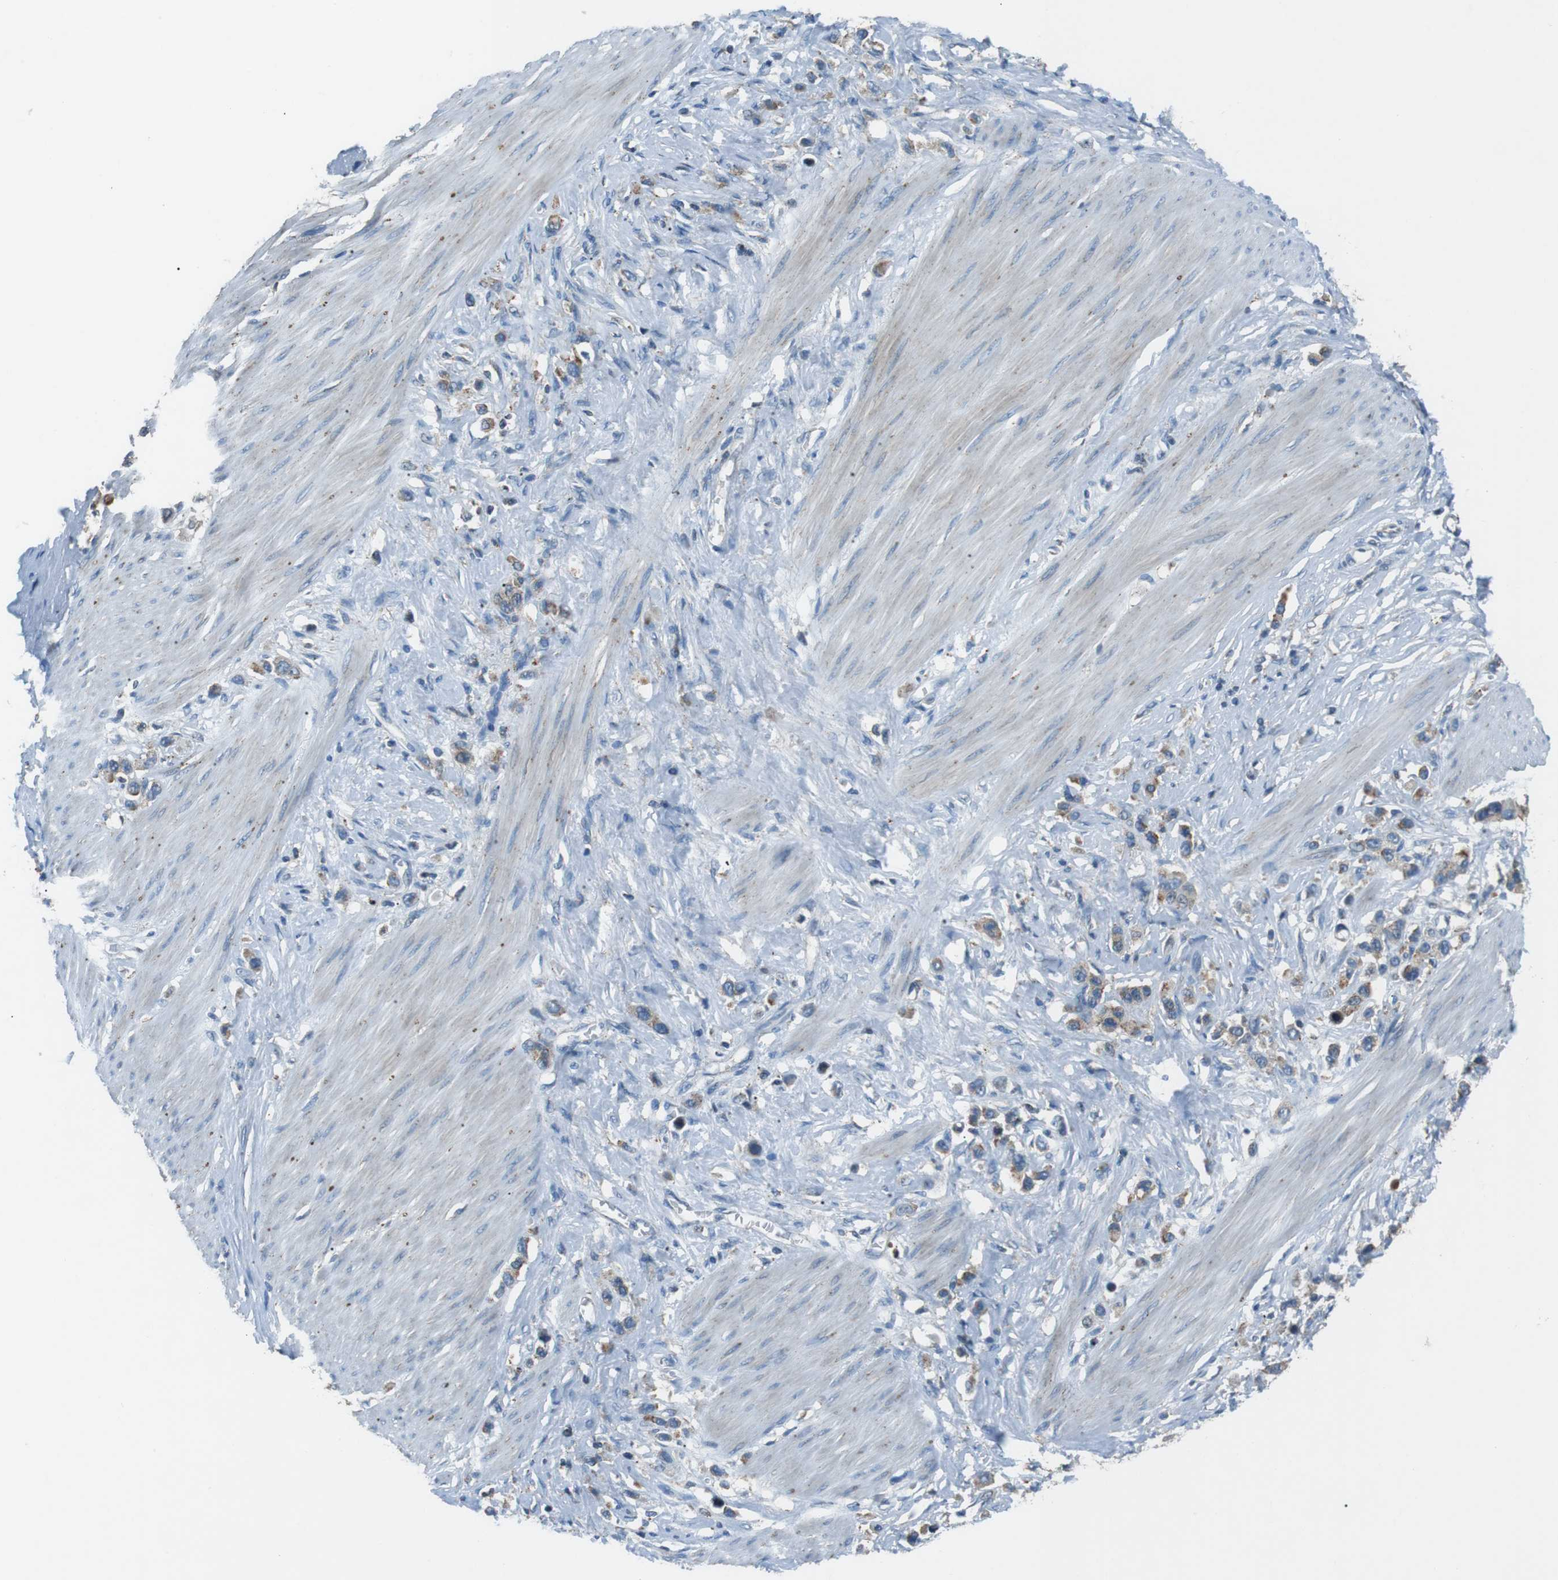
{"staining": {"intensity": "moderate", "quantity": ">75%", "location": "cytoplasmic/membranous"}, "tissue": "stomach cancer", "cell_type": "Tumor cells", "image_type": "cancer", "snomed": [{"axis": "morphology", "description": "Adenocarcinoma, NOS"}, {"axis": "topography", "description": "Stomach"}], "caption": "A medium amount of moderate cytoplasmic/membranous expression is identified in approximately >75% of tumor cells in stomach adenocarcinoma tissue.", "gene": "FAM3B", "patient": {"sex": "female", "age": 65}}